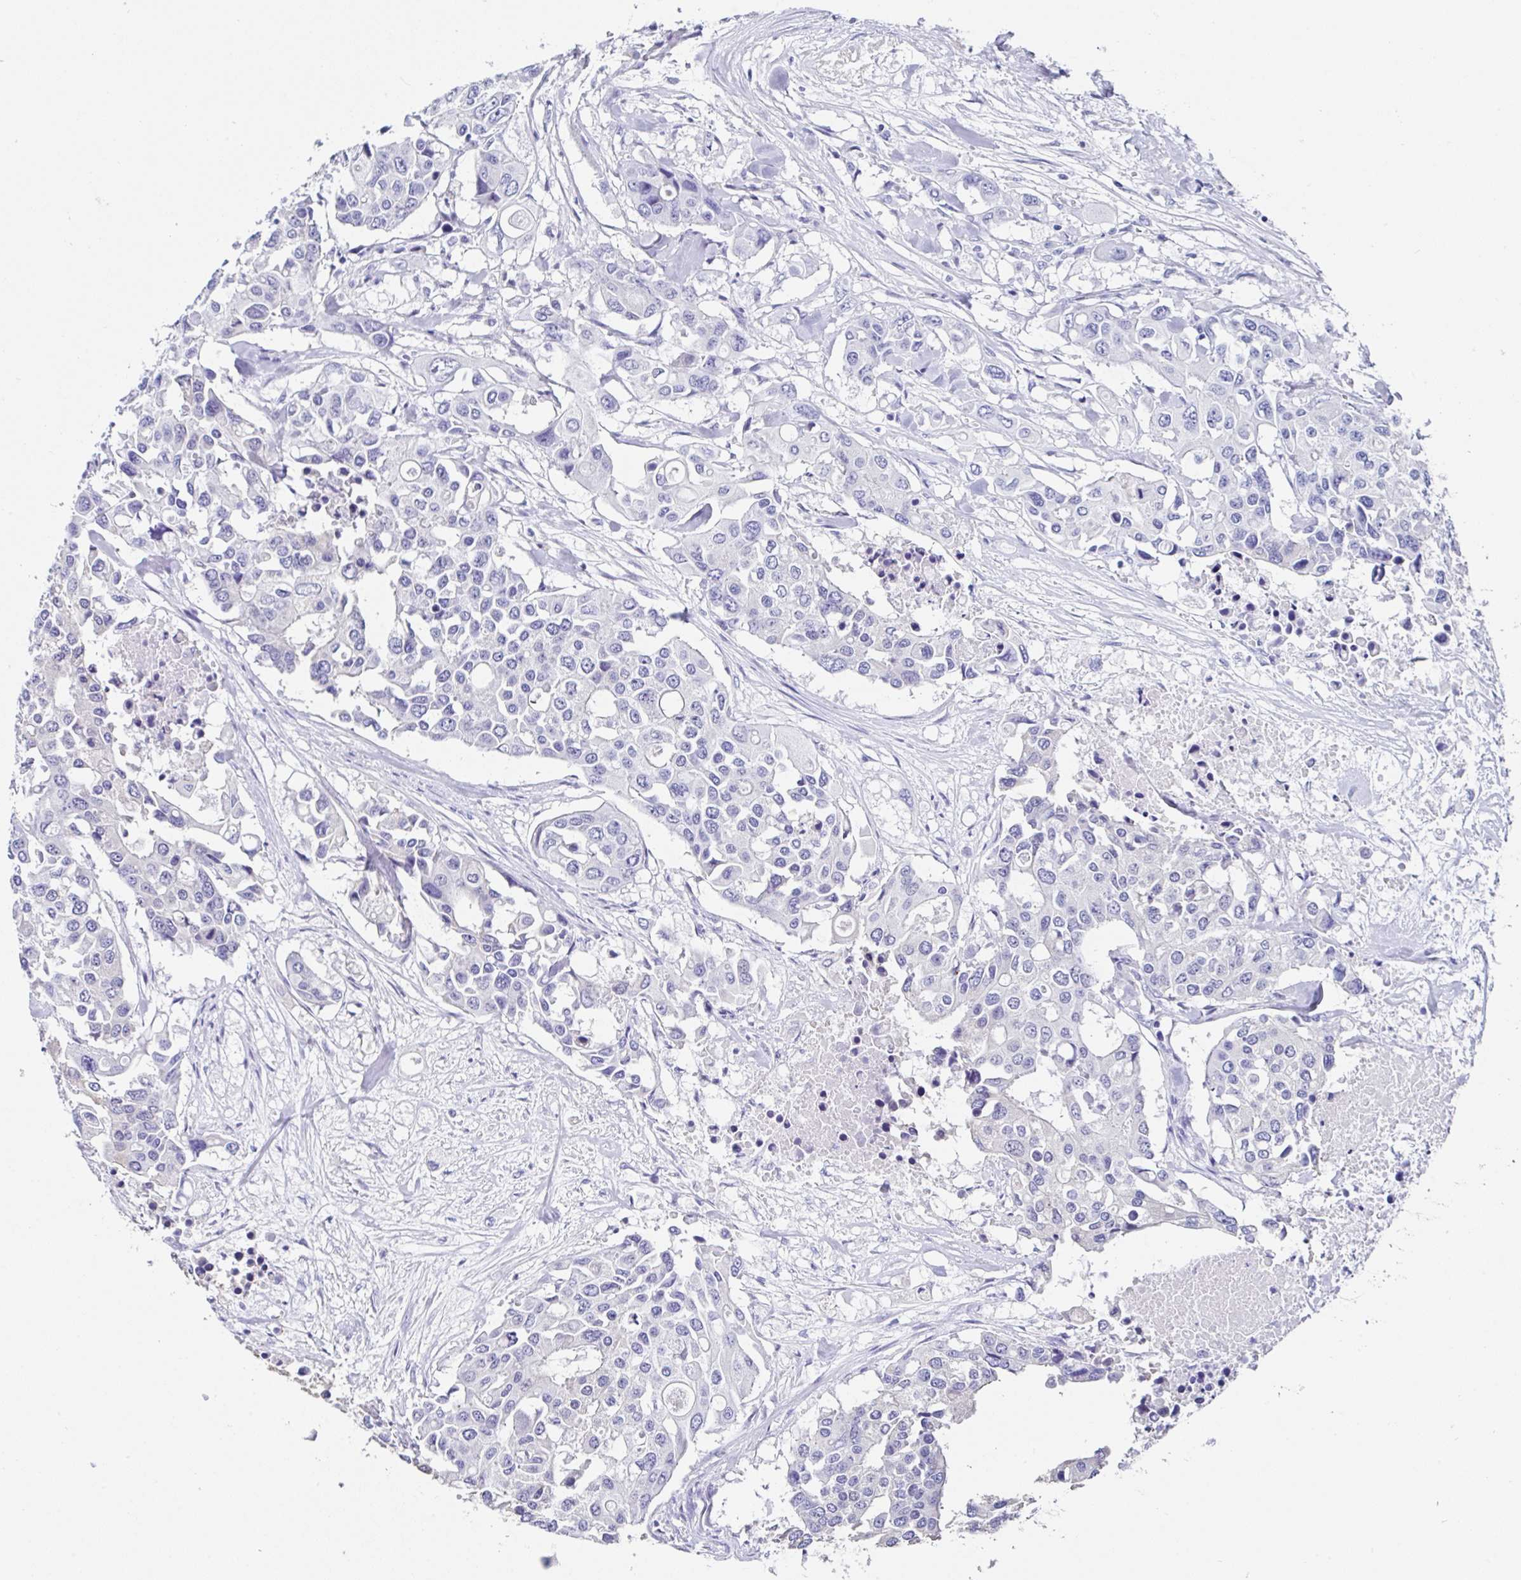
{"staining": {"intensity": "negative", "quantity": "none", "location": "none"}, "tissue": "colorectal cancer", "cell_type": "Tumor cells", "image_type": "cancer", "snomed": [{"axis": "morphology", "description": "Adenocarcinoma, NOS"}, {"axis": "topography", "description": "Colon"}], "caption": "DAB immunohistochemical staining of colorectal cancer reveals no significant positivity in tumor cells. (Brightfield microscopy of DAB IHC at high magnification).", "gene": "TMPRSS11E", "patient": {"sex": "male", "age": 77}}